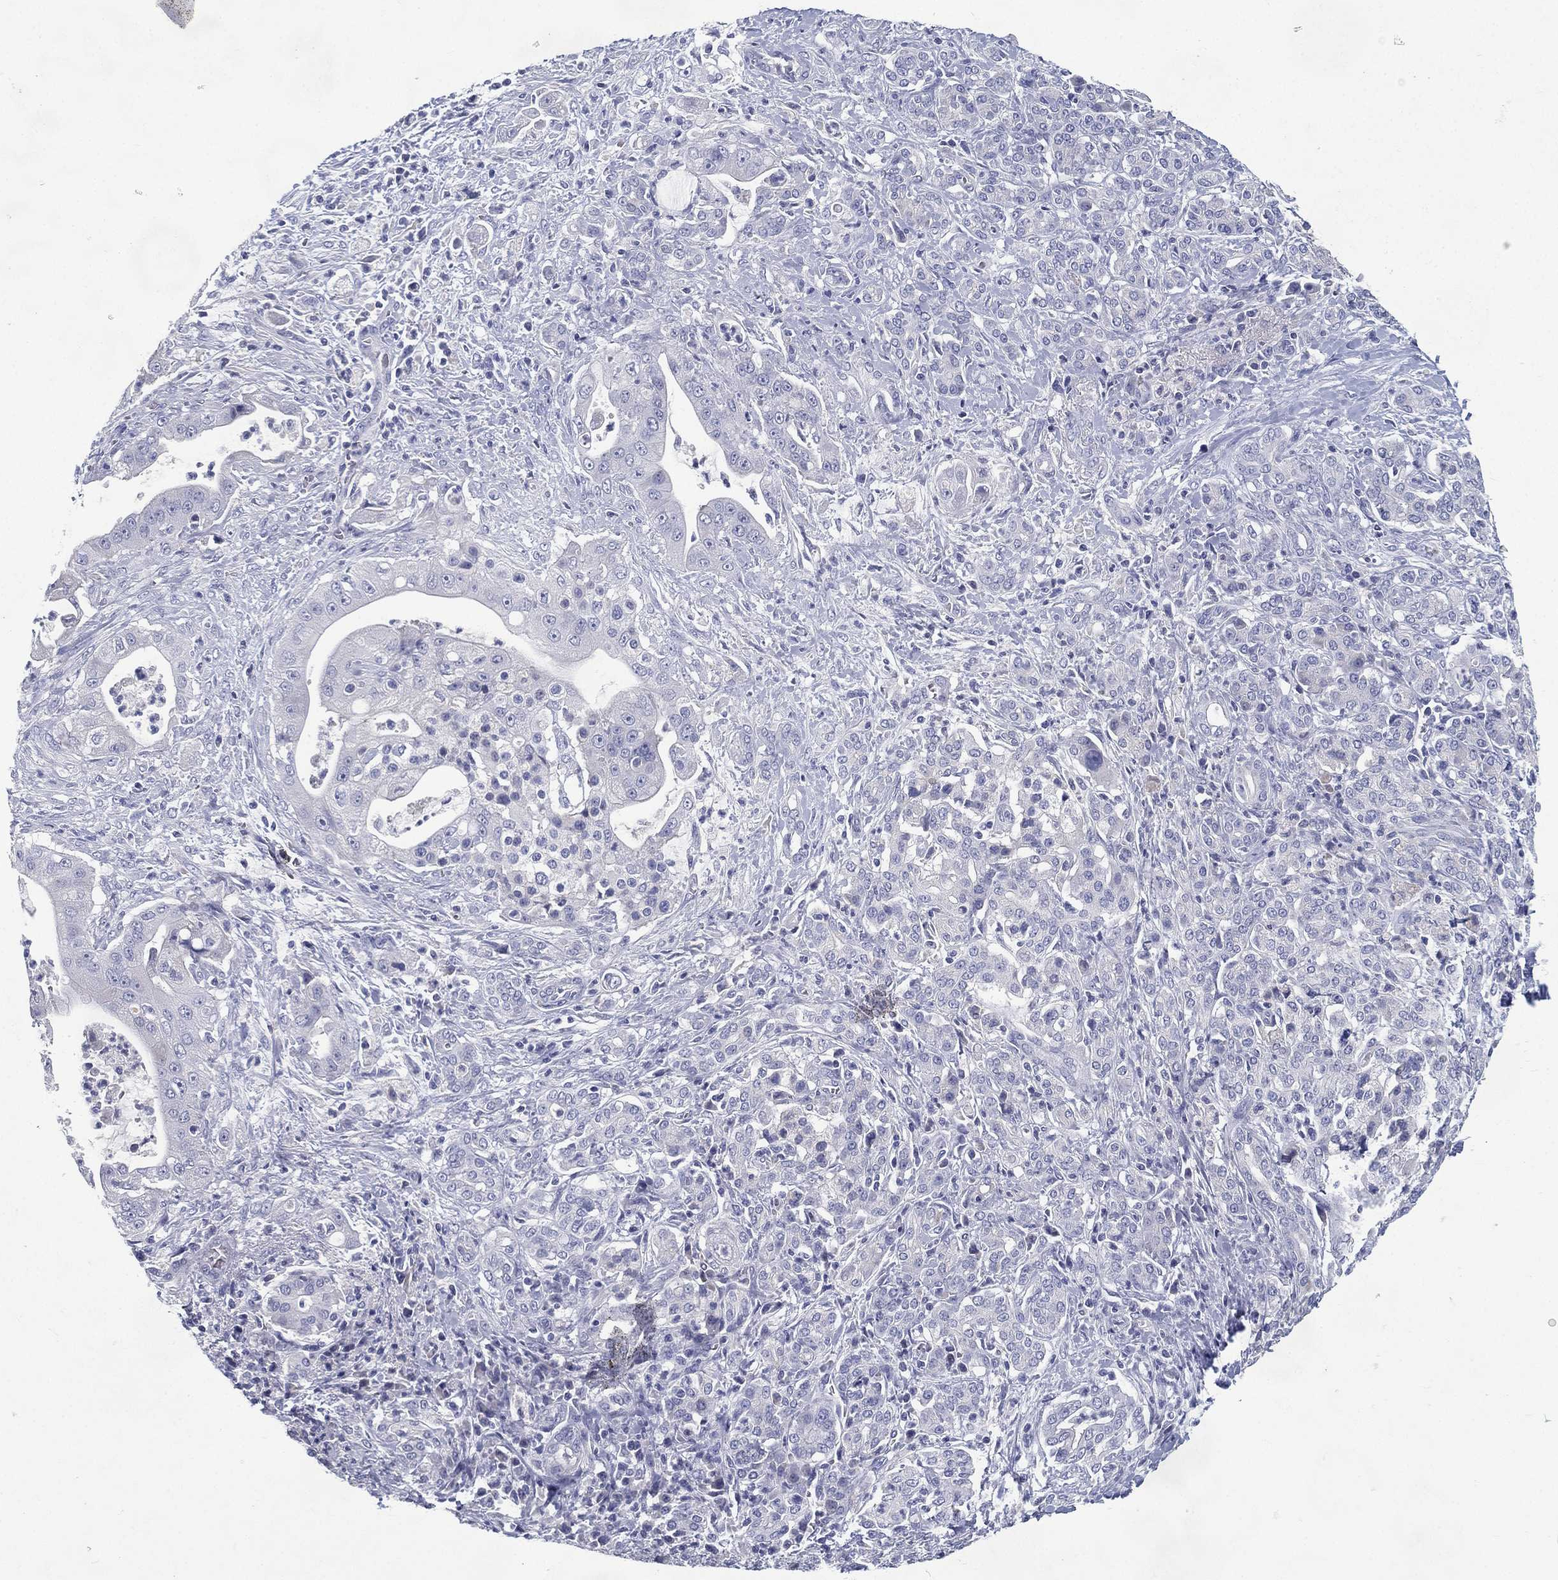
{"staining": {"intensity": "negative", "quantity": "none", "location": "none"}, "tissue": "pancreatic cancer", "cell_type": "Tumor cells", "image_type": "cancer", "snomed": [{"axis": "morphology", "description": "Normal tissue, NOS"}, {"axis": "morphology", "description": "Inflammation, NOS"}, {"axis": "morphology", "description": "Adenocarcinoma, NOS"}, {"axis": "topography", "description": "Pancreas"}], "caption": "Tumor cells are negative for protein expression in human pancreatic cancer (adenocarcinoma). Brightfield microscopy of IHC stained with DAB (brown) and hematoxylin (blue), captured at high magnification.", "gene": "RGS13", "patient": {"sex": "male", "age": 57}}